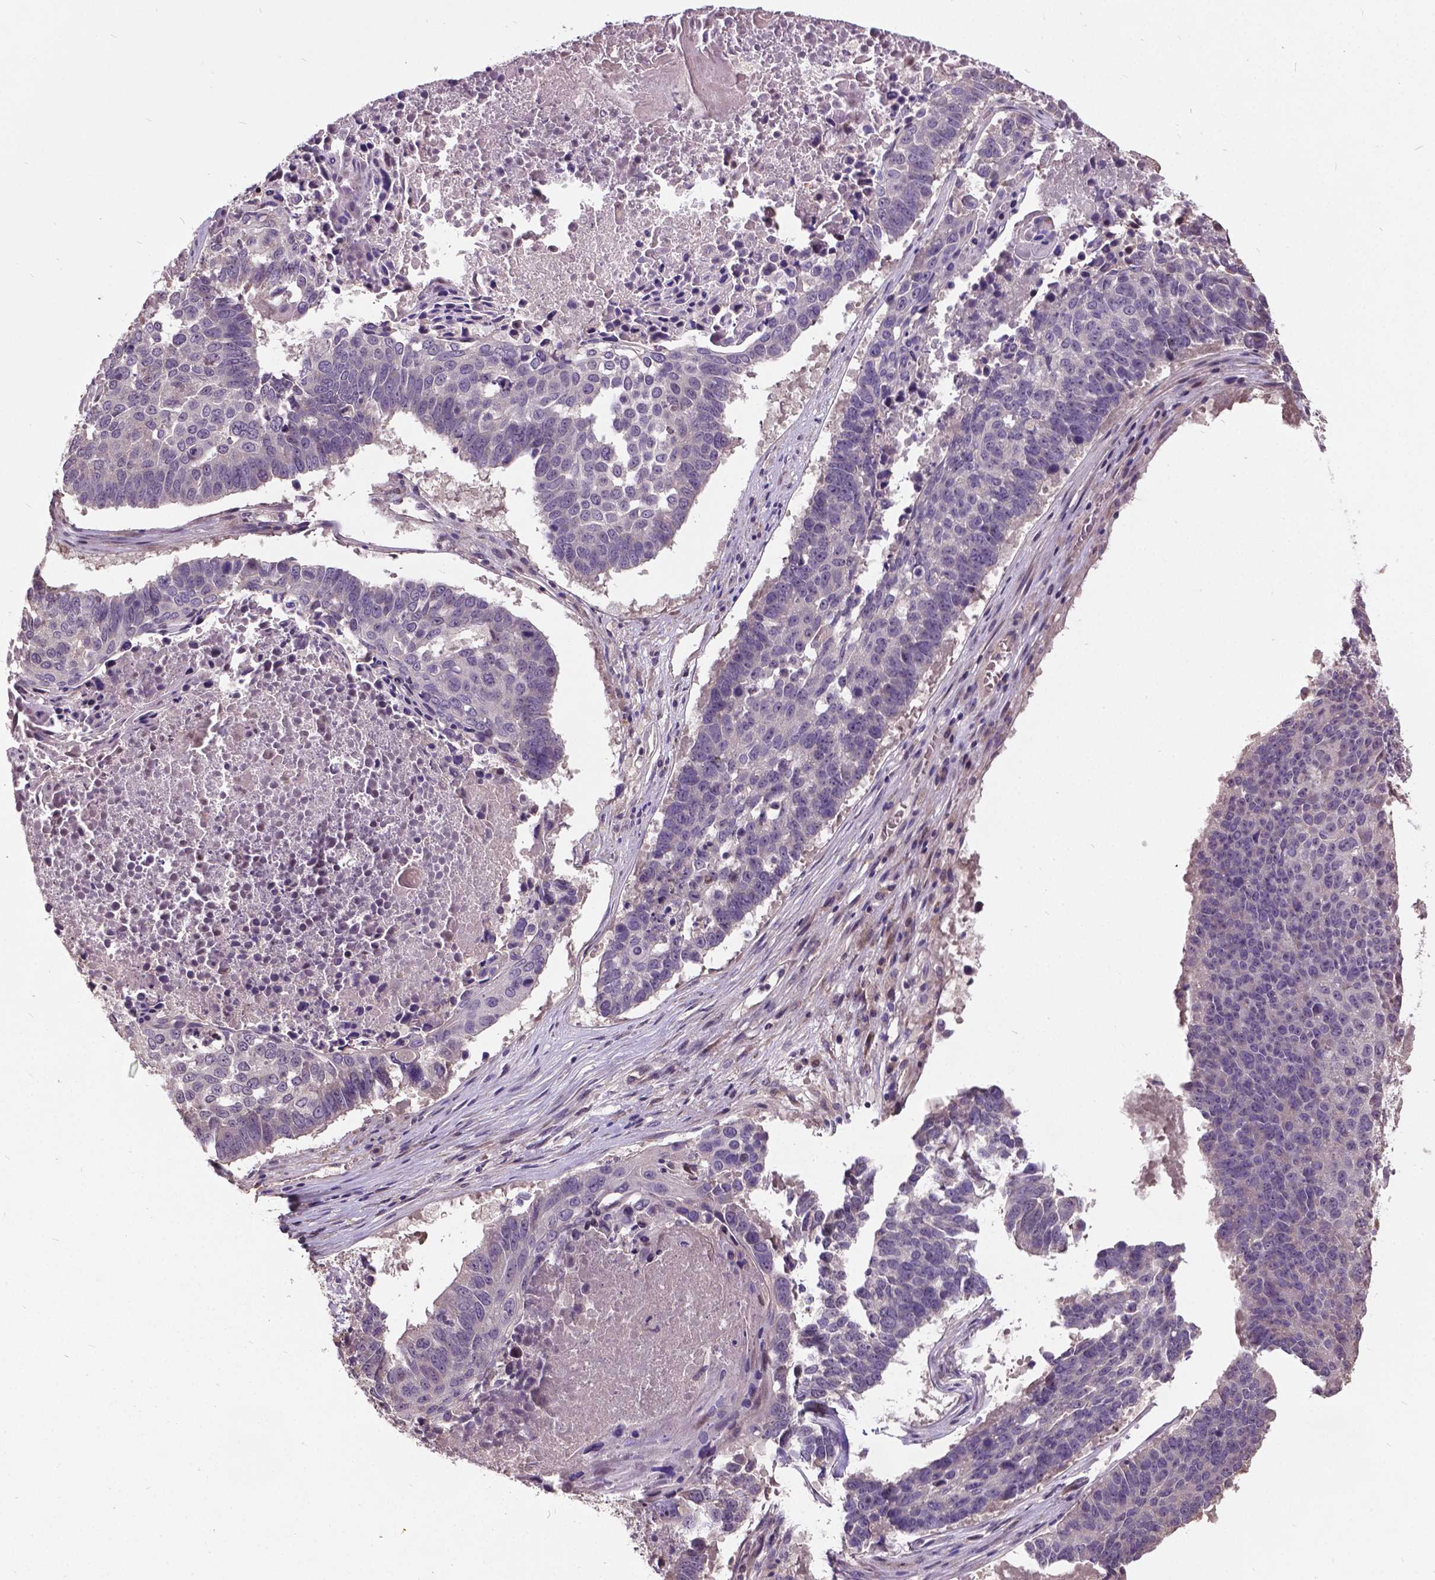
{"staining": {"intensity": "negative", "quantity": "none", "location": "none"}, "tissue": "lung cancer", "cell_type": "Tumor cells", "image_type": "cancer", "snomed": [{"axis": "morphology", "description": "Squamous cell carcinoma, NOS"}, {"axis": "topography", "description": "Lung"}], "caption": "IHC image of neoplastic tissue: human lung cancer stained with DAB demonstrates no significant protein staining in tumor cells. Nuclei are stained in blue.", "gene": "AP1S3", "patient": {"sex": "male", "age": 73}}